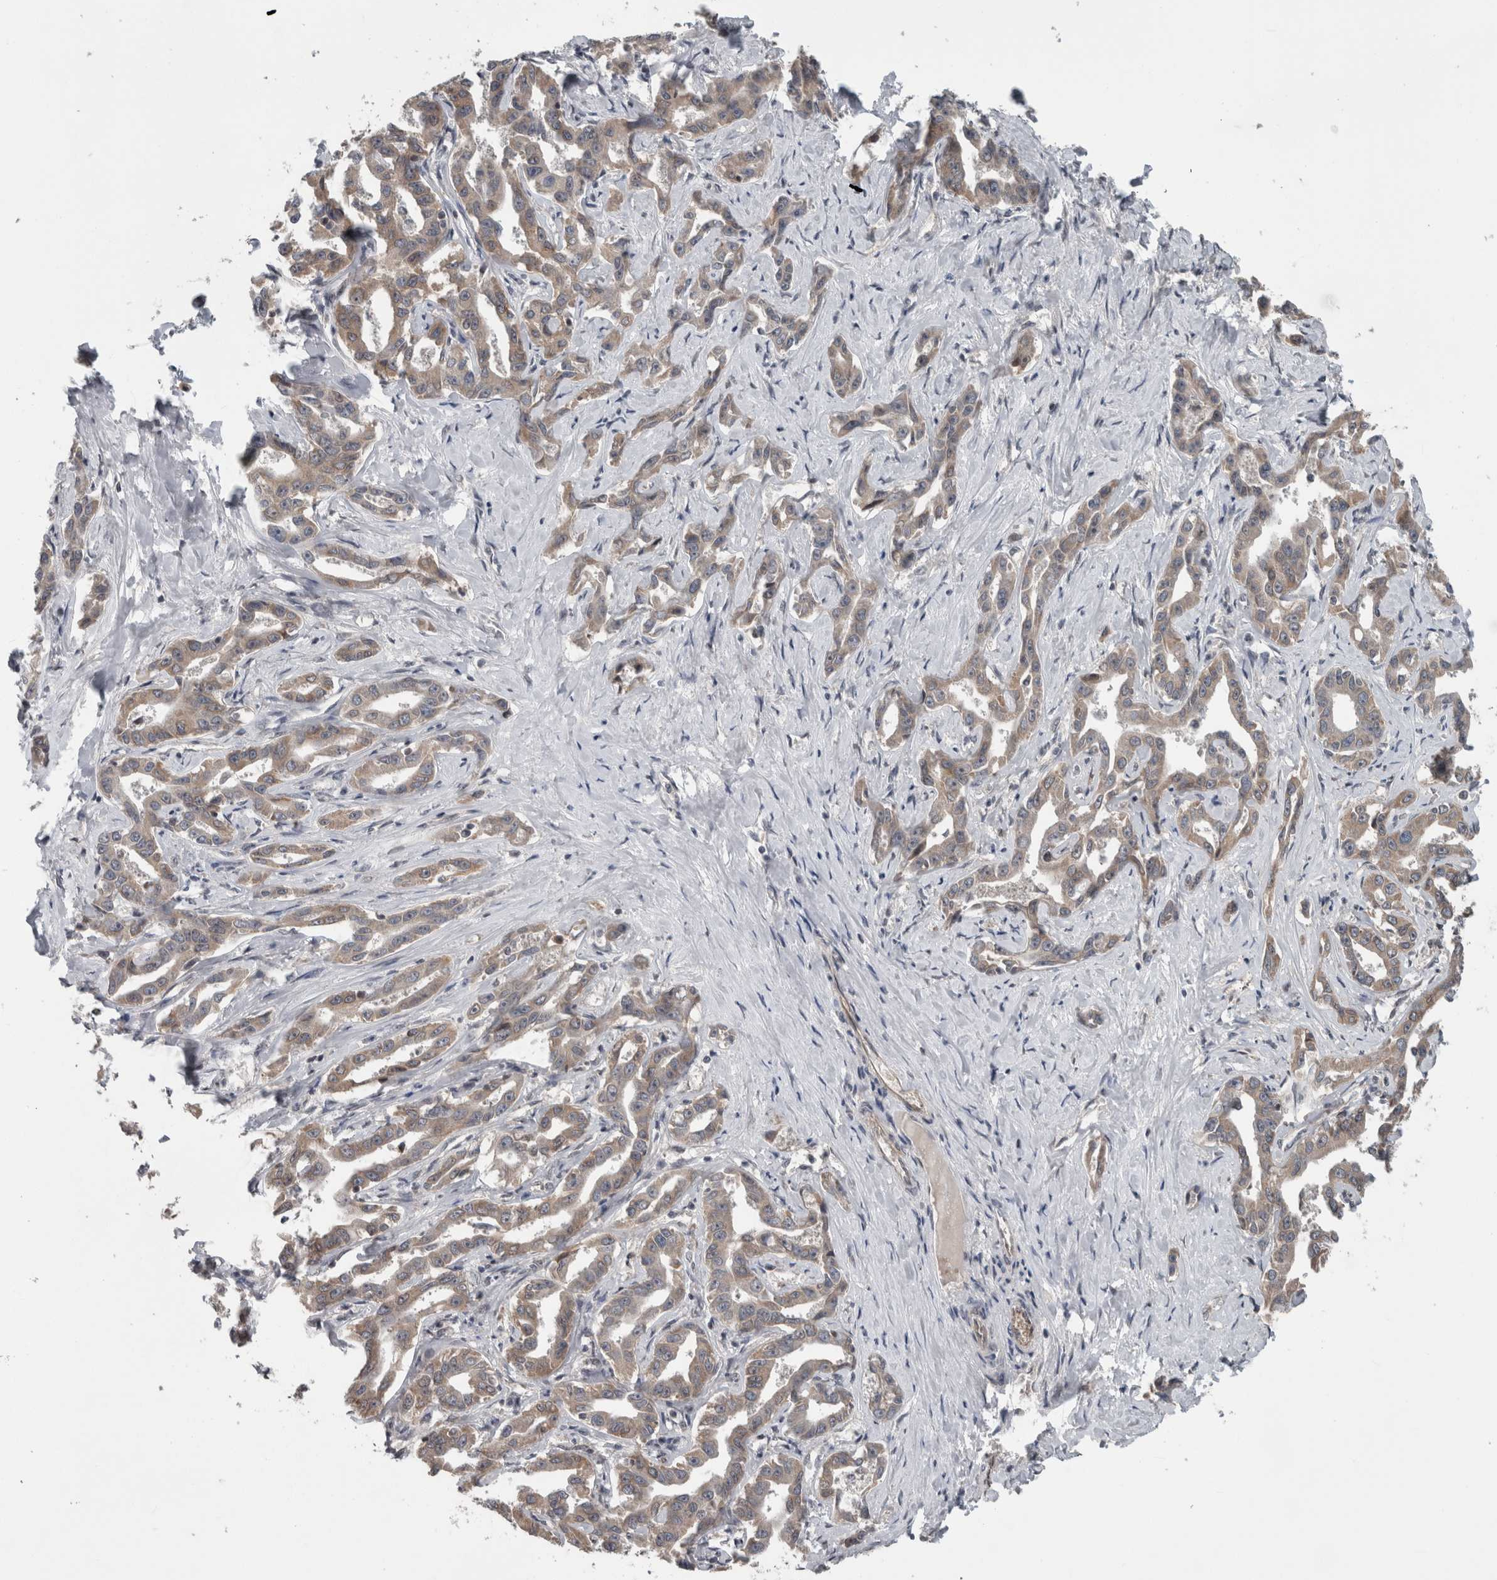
{"staining": {"intensity": "weak", "quantity": ">75%", "location": "cytoplasmic/membranous"}, "tissue": "liver cancer", "cell_type": "Tumor cells", "image_type": "cancer", "snomed": [{"axis": "morphology", "description": "Cholangiocarcinoma"}, {"axis": "topography", "description": "Liver"}], "caption": "High-magnification brightfield microscopy of liver cholangiocarcinoma stained with DAB (brown) and counterstained with hematoxylin (blue). tumor cells exhibit weak cytoplasmic/membranous positivity is appreciated in approximately>75% of cells. The protein of interest is shown in brown color, while the nuclei are stained blue.", "gene": "ENY2", "patient": {"sex": "male", "age": 59}}